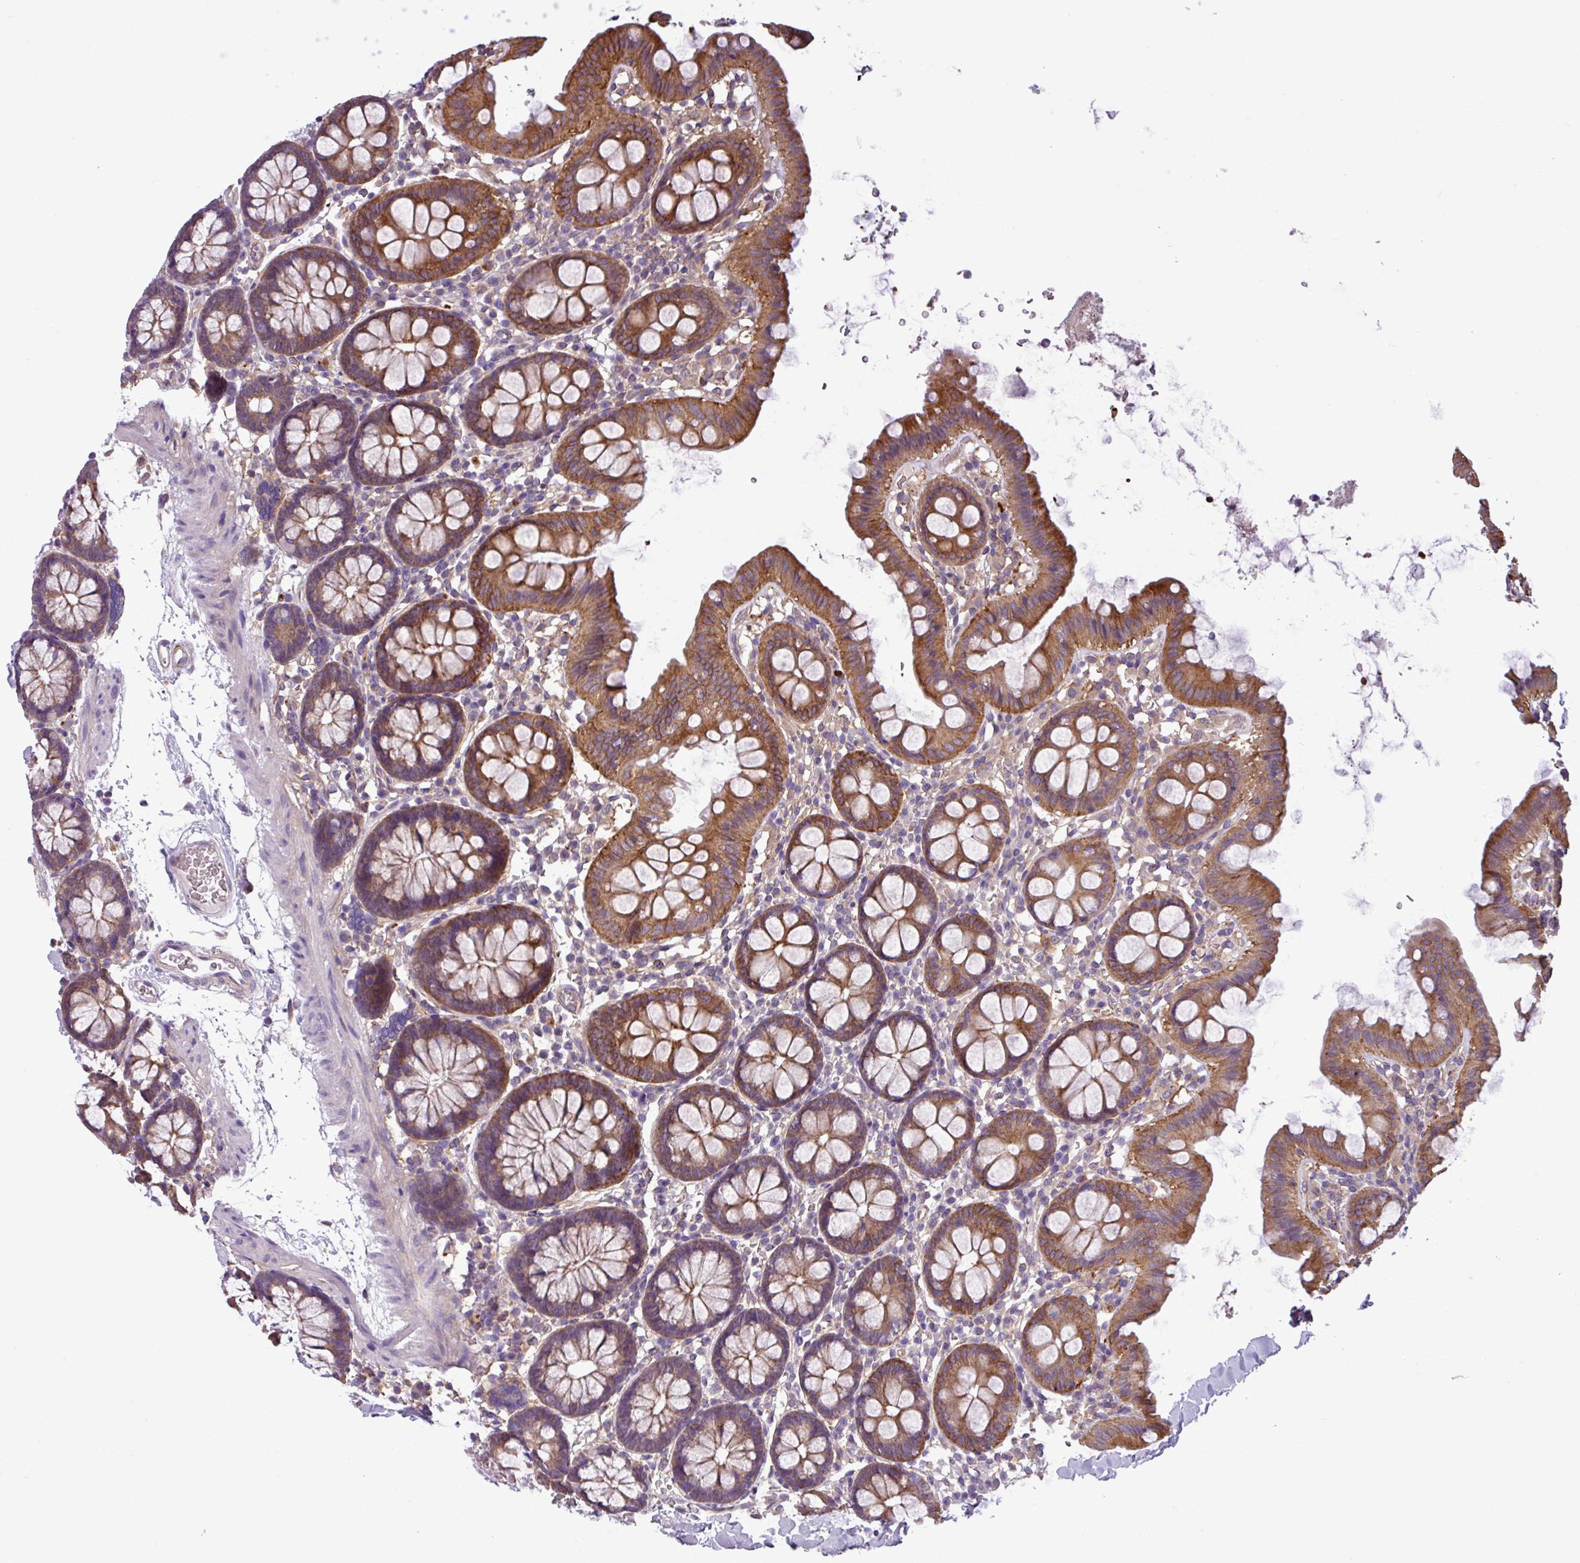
{"staining": {"intensity": "weak", "quantity": ">75%", "location": "cytoplasmic/membranous"}, "tissue": "colon", "cell_type": "Endothelial cells", "image_type": "normal", "snomed": [{"axis": "morphology", "description": "Normal tissue, NOS"}, {"axis": "topography", "description": "Colon"}], "caption": "Normal colon exhibits weak cytoplasmic/membranous expression in approximately >75% of endothelial cells, visualized by immunohistochemistry. Using DAB (brown) and hematoxylin (blue) stains, captured at high magnification using brightfield microscopy.", "gene": "SLC23A2", "patient": {"sex": "male", "age": 75}}